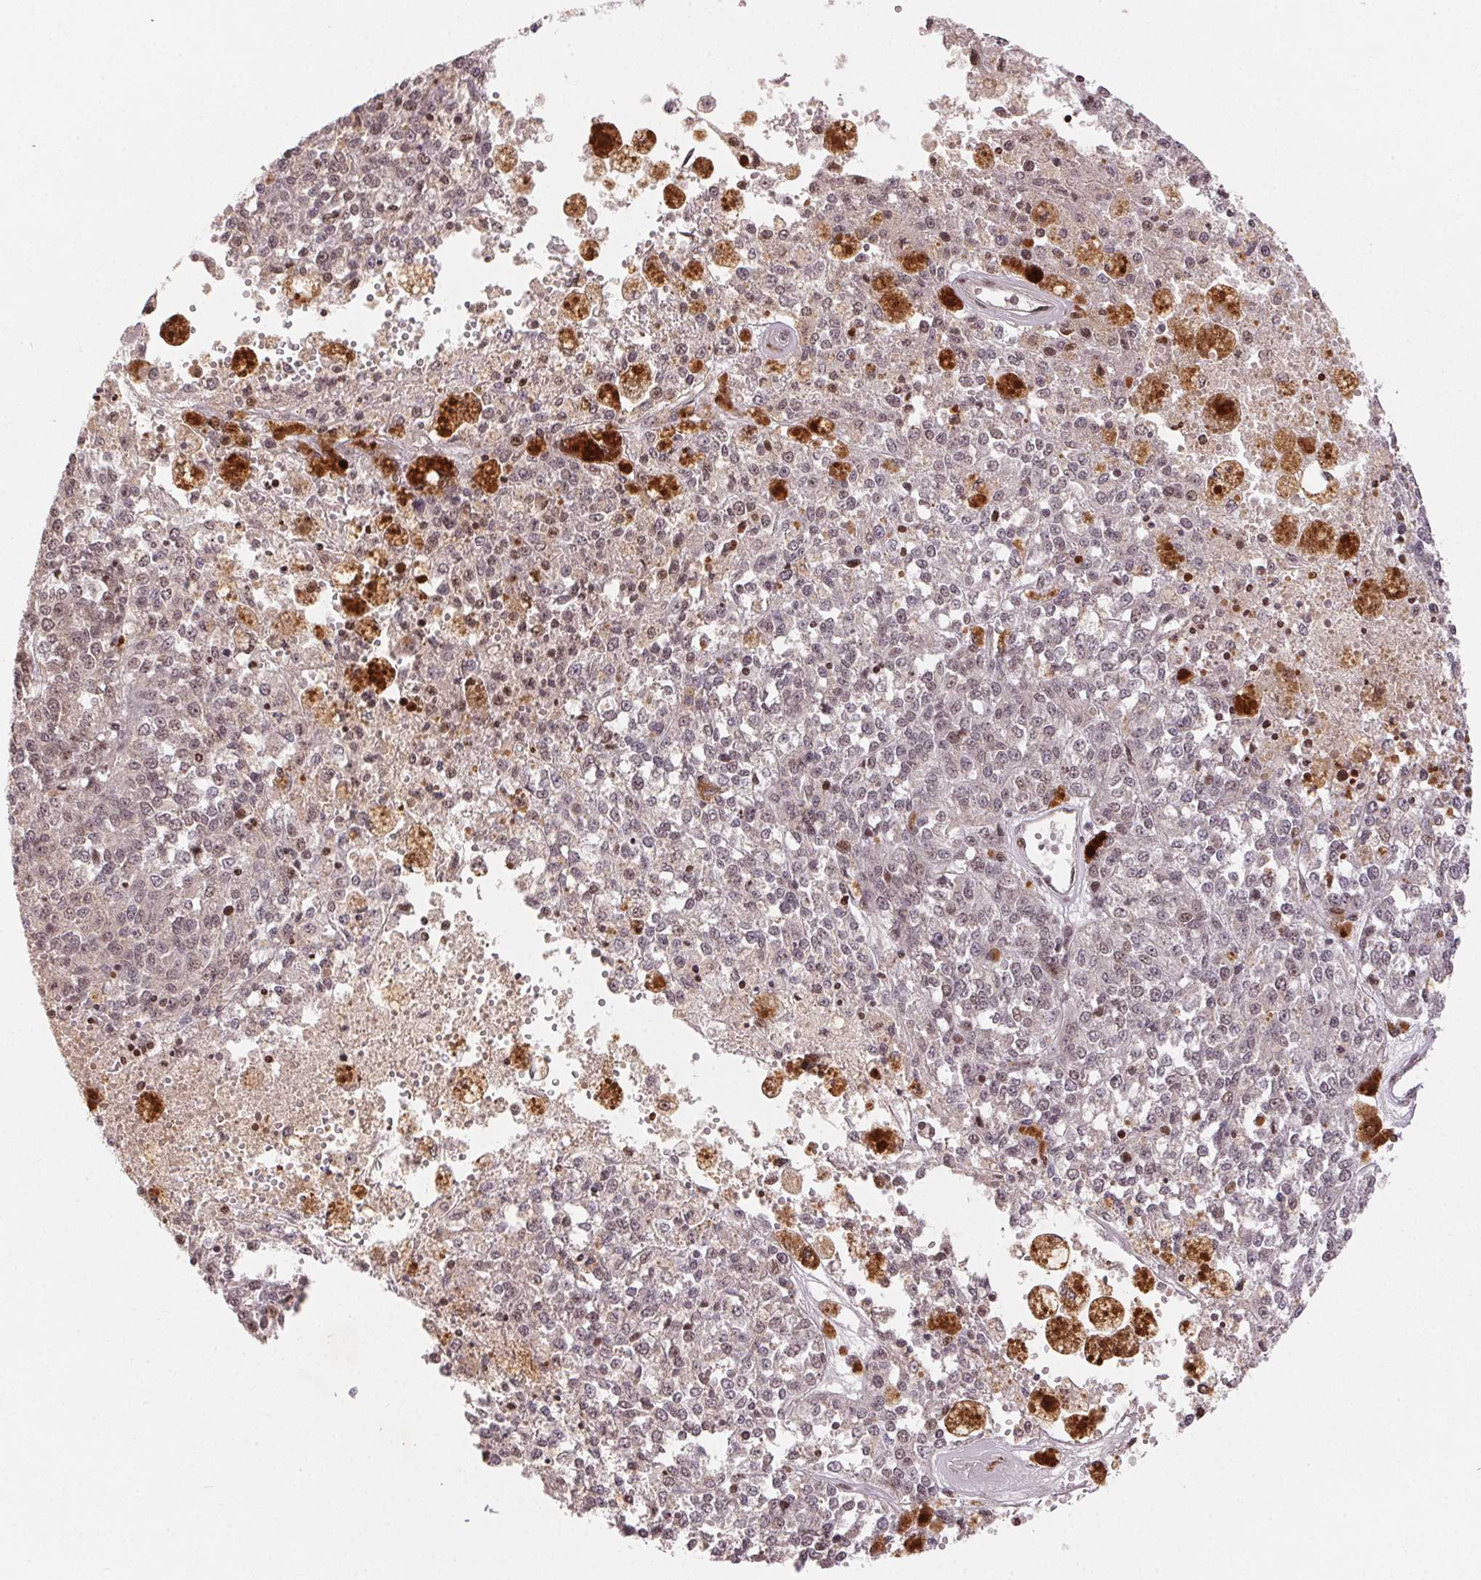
{"staining": {"intensity": "weak", "quantity": "<25%", "location": "nuclear"}, "tissue": "melanoma", "cell_type": "Tumor cells", "image_type": "cancer", "snomed": [{"axis": "morphology", "description": "Malignant melanoma, Metastatic site"}, {"axis": "topography", "description": "Lymph node"}], "caption": "Malignant melanoma (metastatic site) stained for a protein using immunohistochemistry shows no staining tumor cells.", "gene": "MAPKAPK2", "patient": {"sex": "female", "age": 64}}